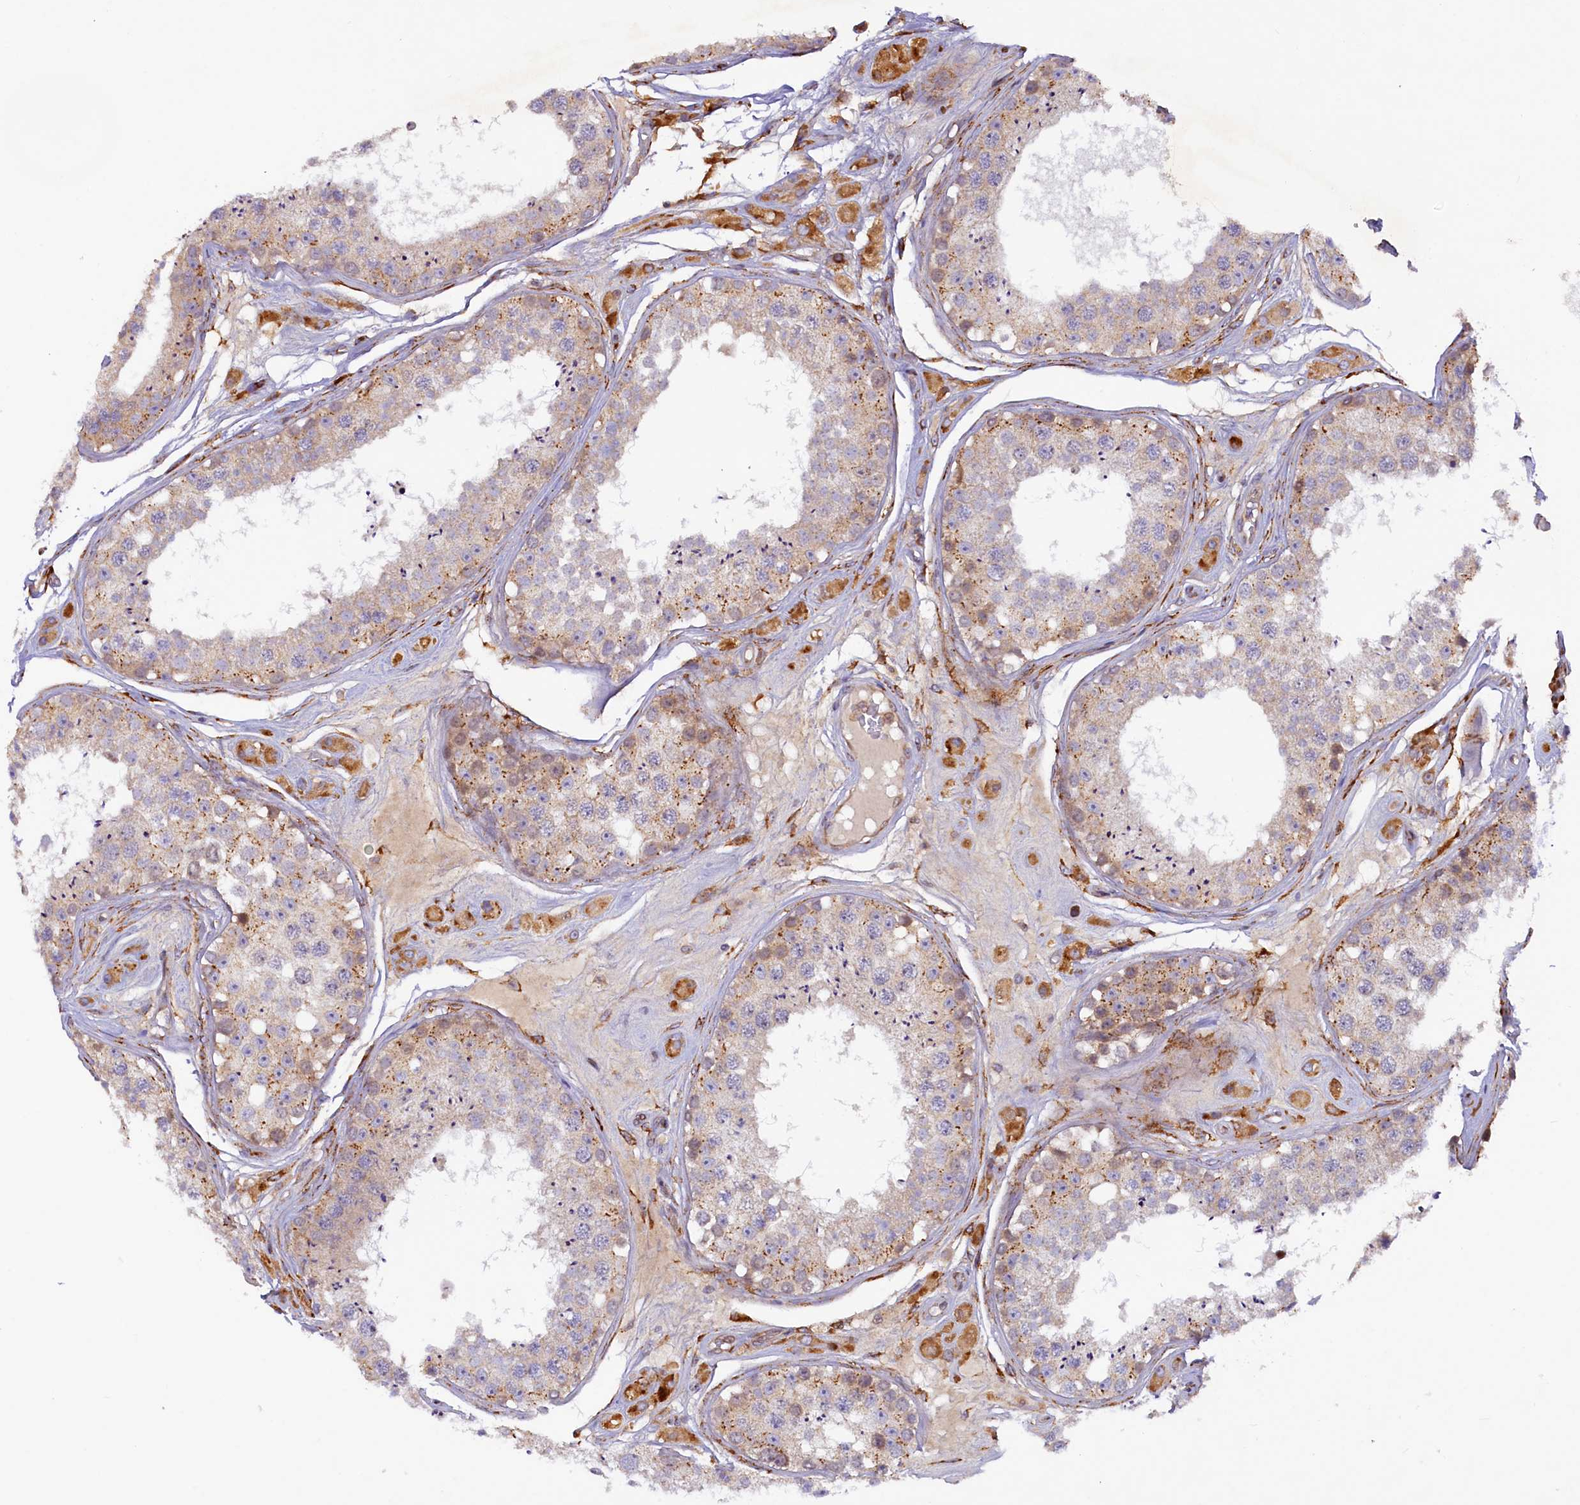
{"staining": {"intensity": "weak", "quantity": "25%-75%", "location": "cytoplasmic/membranous"}, "tissue": "testis", "cell_type": "Cells in seminiferous ducts", "image_type": "normal", "snomed": [{"axis": "morphology", "description": "Normal tissue, NOS"}, {"axis": "topography", "description": "Testis"}], "caption": "IHC photomicrograph of unremarkable testis: human testis stained using IHC displays low levels of weak protein expression localized specifically in the cytoplasmic/membranous of cells in seminiferous ducts, appearing as a cytoplasmic/membranous brown color.", "gene": "SSC5D", "patient": {"sex": "male", "age": 25}}